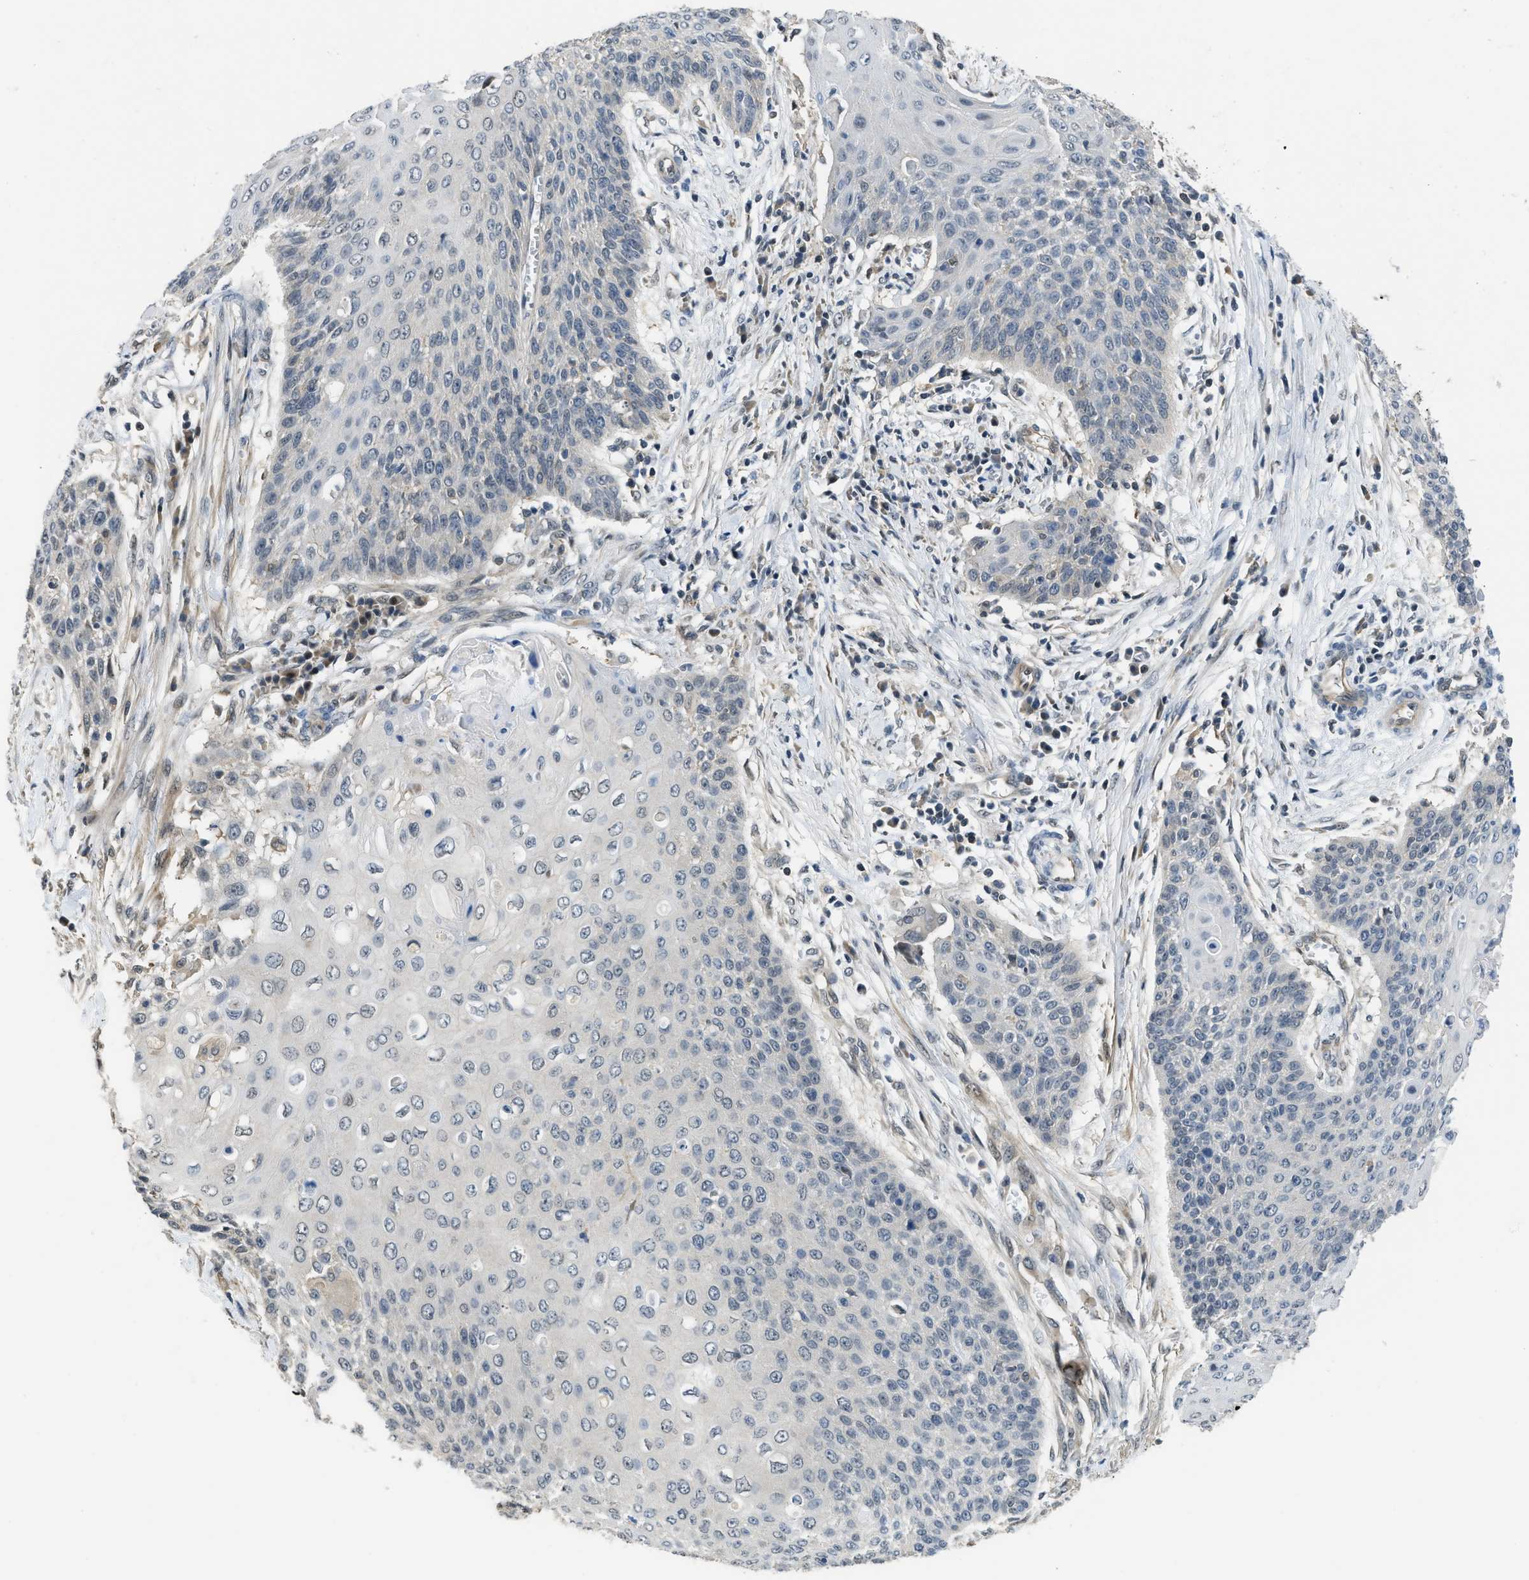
{"staining": {"intensity": "negative", "quantity": "none", "location": "none"}, "tissue": "cervical cancer", "cell_type": "Tumor cells", "image_type": "cancer", "snomed": [{"axis": "morphology", "description": "Squamous cell carcinoma, NOS"}, {"axis": "topography", "description": "Cervix"}], "caption": "A high-resolution histopathology image shows immunohistochemistry (IHC) staining of cervical cancer, which shows no significant expression in tumor cells.", "gene": "TES", "patient": {"sex": "female", "age": 39}}